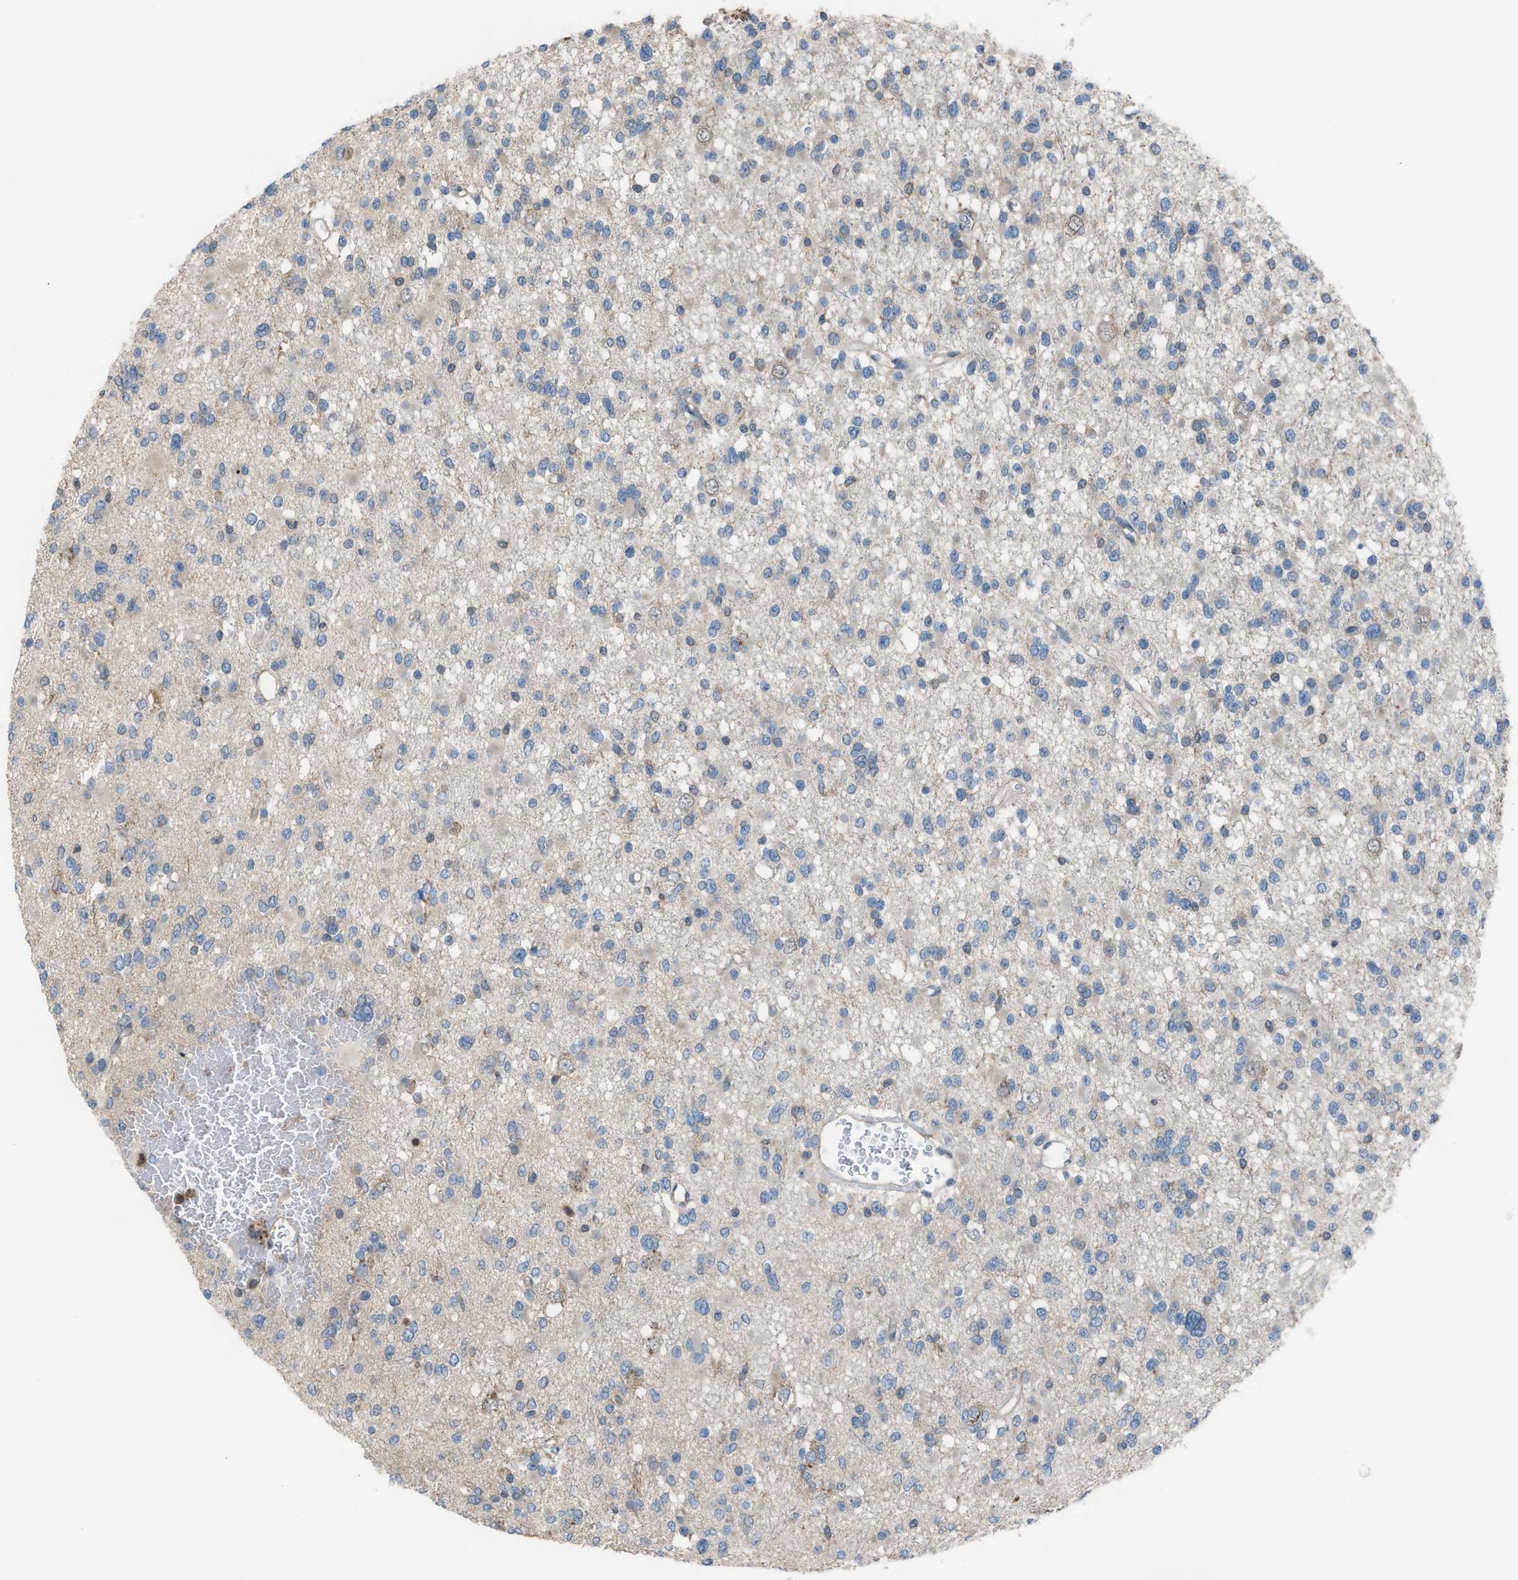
{"staining": {"intensity": "negative", "quantity": "none", "location": "none"}, "tissue": "glioma", "cell_type": "Tumor cells", "image_type": "cancer", "snomed": [{"axis": "morphology", "description": "Glioma, malignant, Low grade"}, {"axis": "topography", "description": "Brain"}], "caption": "Histopathology image shows no significant protein staining in tumor cells of glioma.", "gene": "PLAA", "patient": {"sex": "female", "age": 22}}